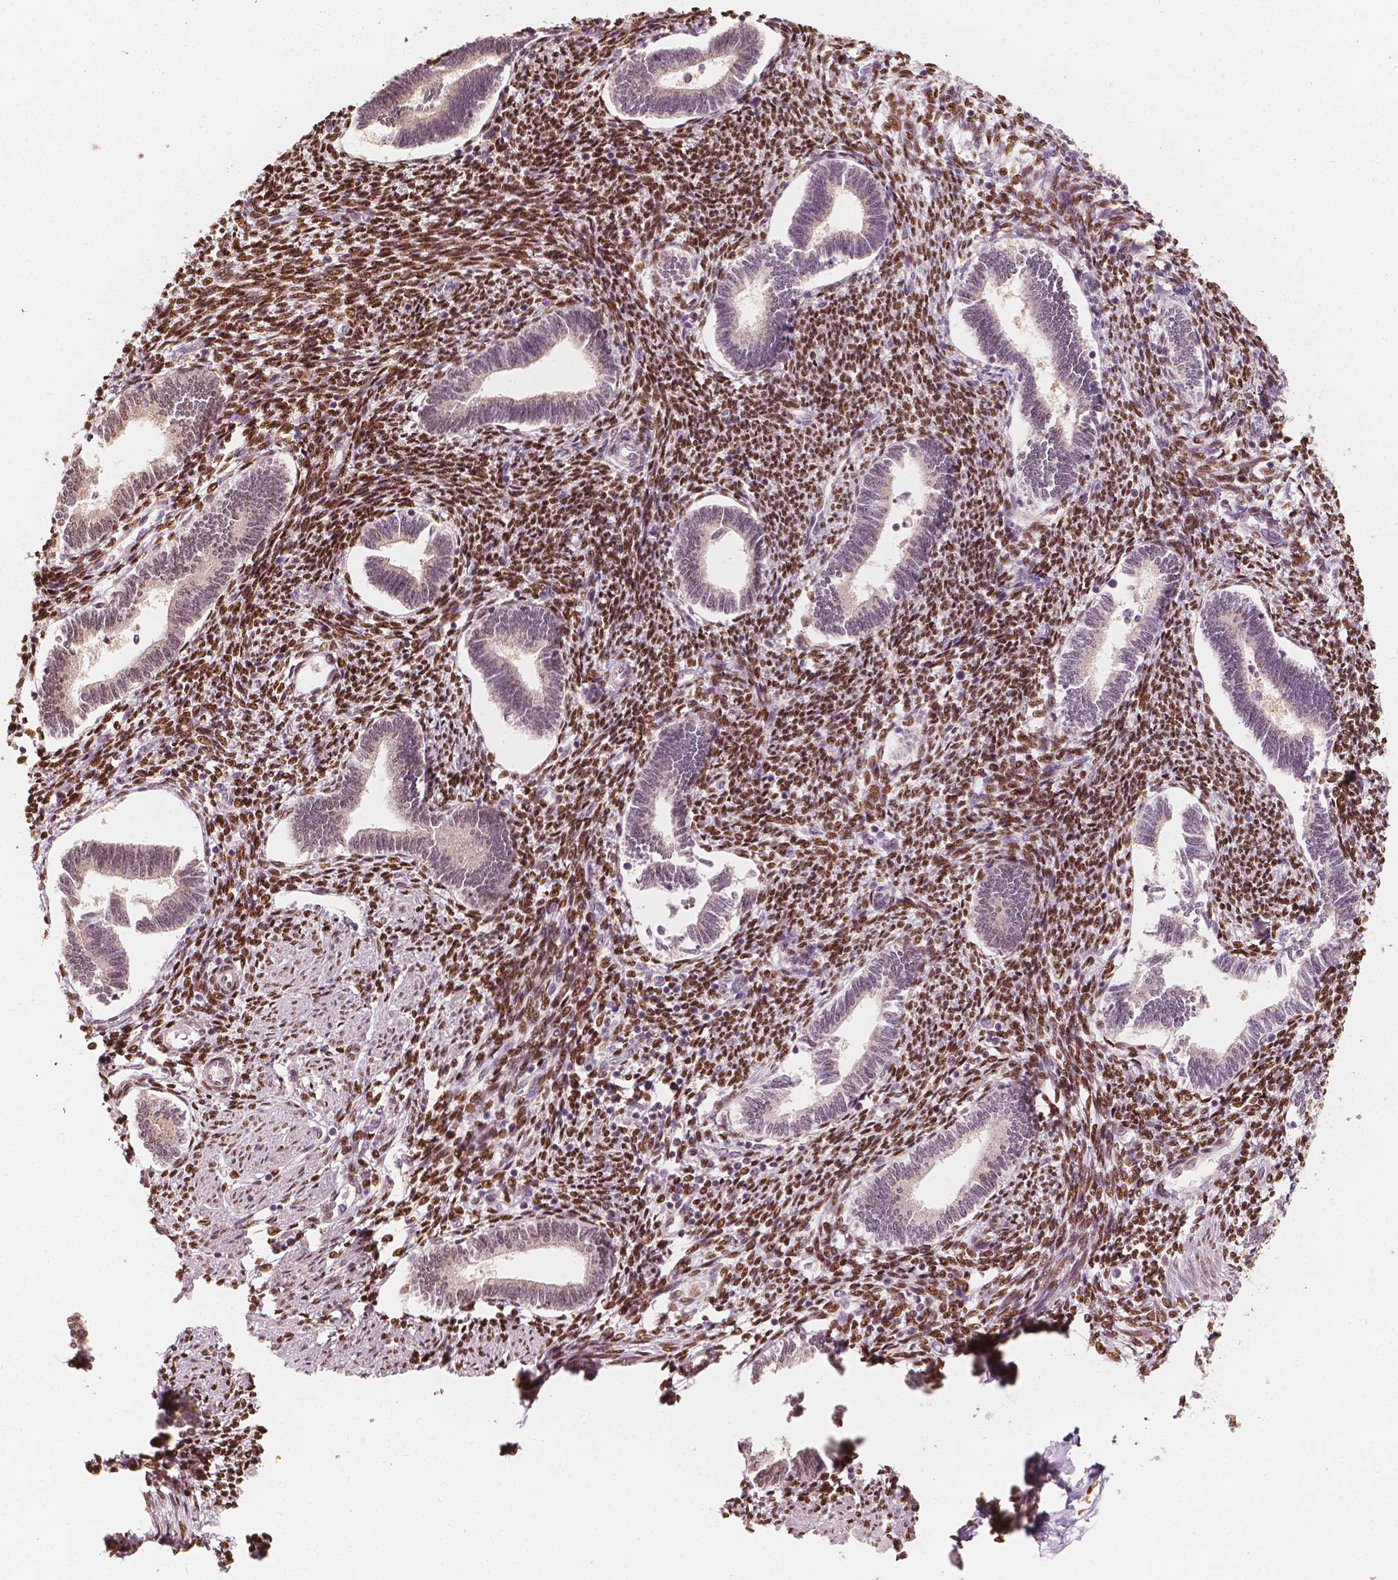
{"staining": {"intensity": "moderate", "quantity": ">75%", "location": "nuclear"}, "tissue": "endometrium", "cell_type": "Cells in endometrial stroma", "image_type": "normal", "snomed": [{"axis": "morphology", "description": "Normal tissue, NOS"}, {"axis": "topography", "description": "Endometrium"}], "caption": "Approximately >75% of cells in endometrial stroma in normal endometrium display moderate nuclear protein expression as visualized by brown immunohistochemical staining.", "gene": "TBC1D17", "patient": {"sex": "female", "age": 42}}